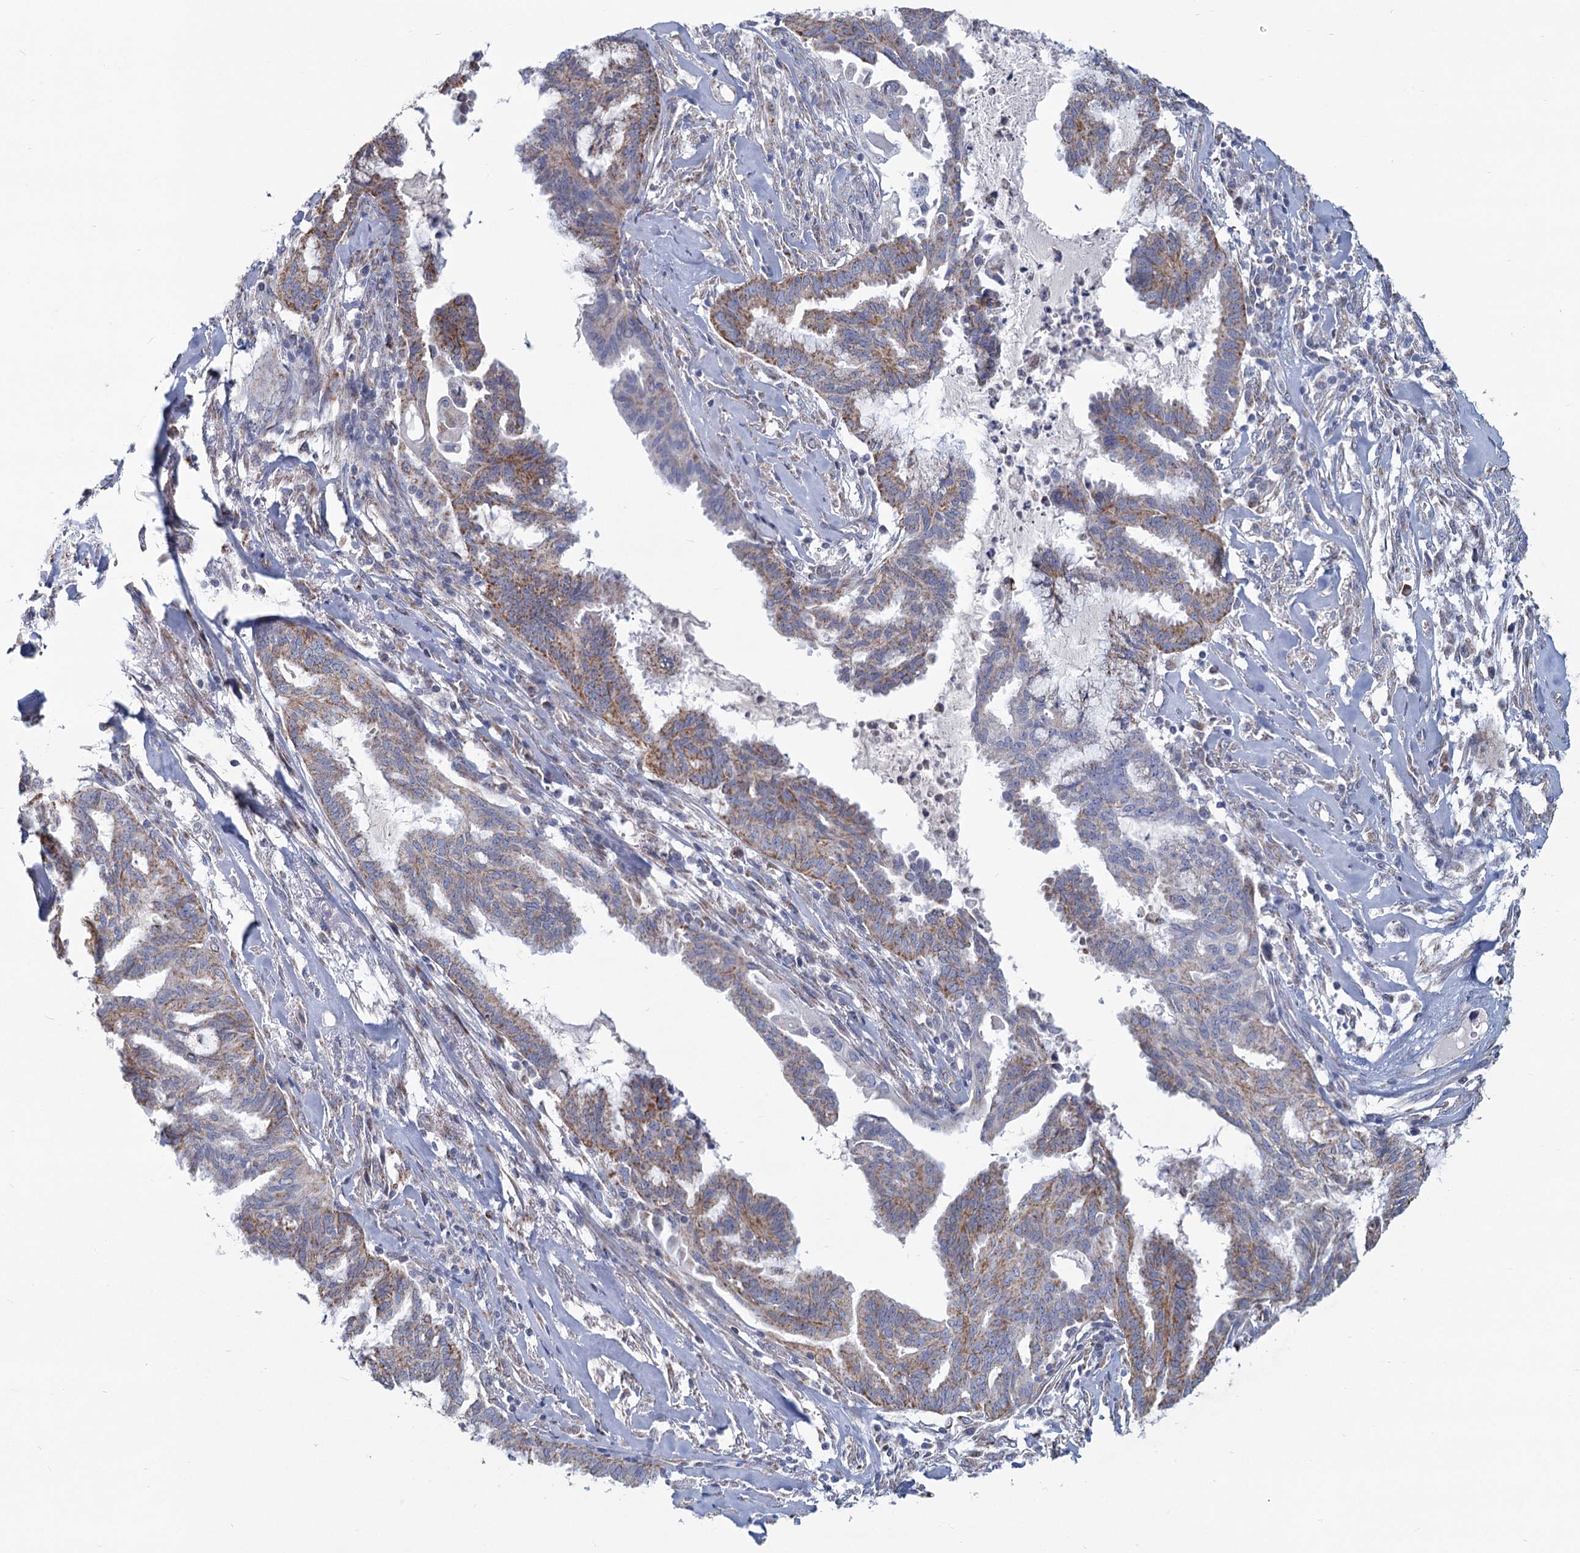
{"staining": {"intensity": "moderate", "quantity": ">75%", "location": "cytoplasmic/membranous"}, "tissue": "endometrial cancer", "cell_type": "Tumor cells", "image_type": "cancer", "snomed": [{"axis": "morphology", "description": "Adenocarcinoma, NOS"}, {"axis": "topography", "description": "Endometrium"}], "caption": "An IHC photomicrograph of tumor tissue is shown. Protein staining in brown labels moderate cytoplasmic/membranous positivity in adenocarcinoma (endometrial) within tumor cells.", "gene": "NDUFC2", "patient": {"sex": "female", "age": 86}}